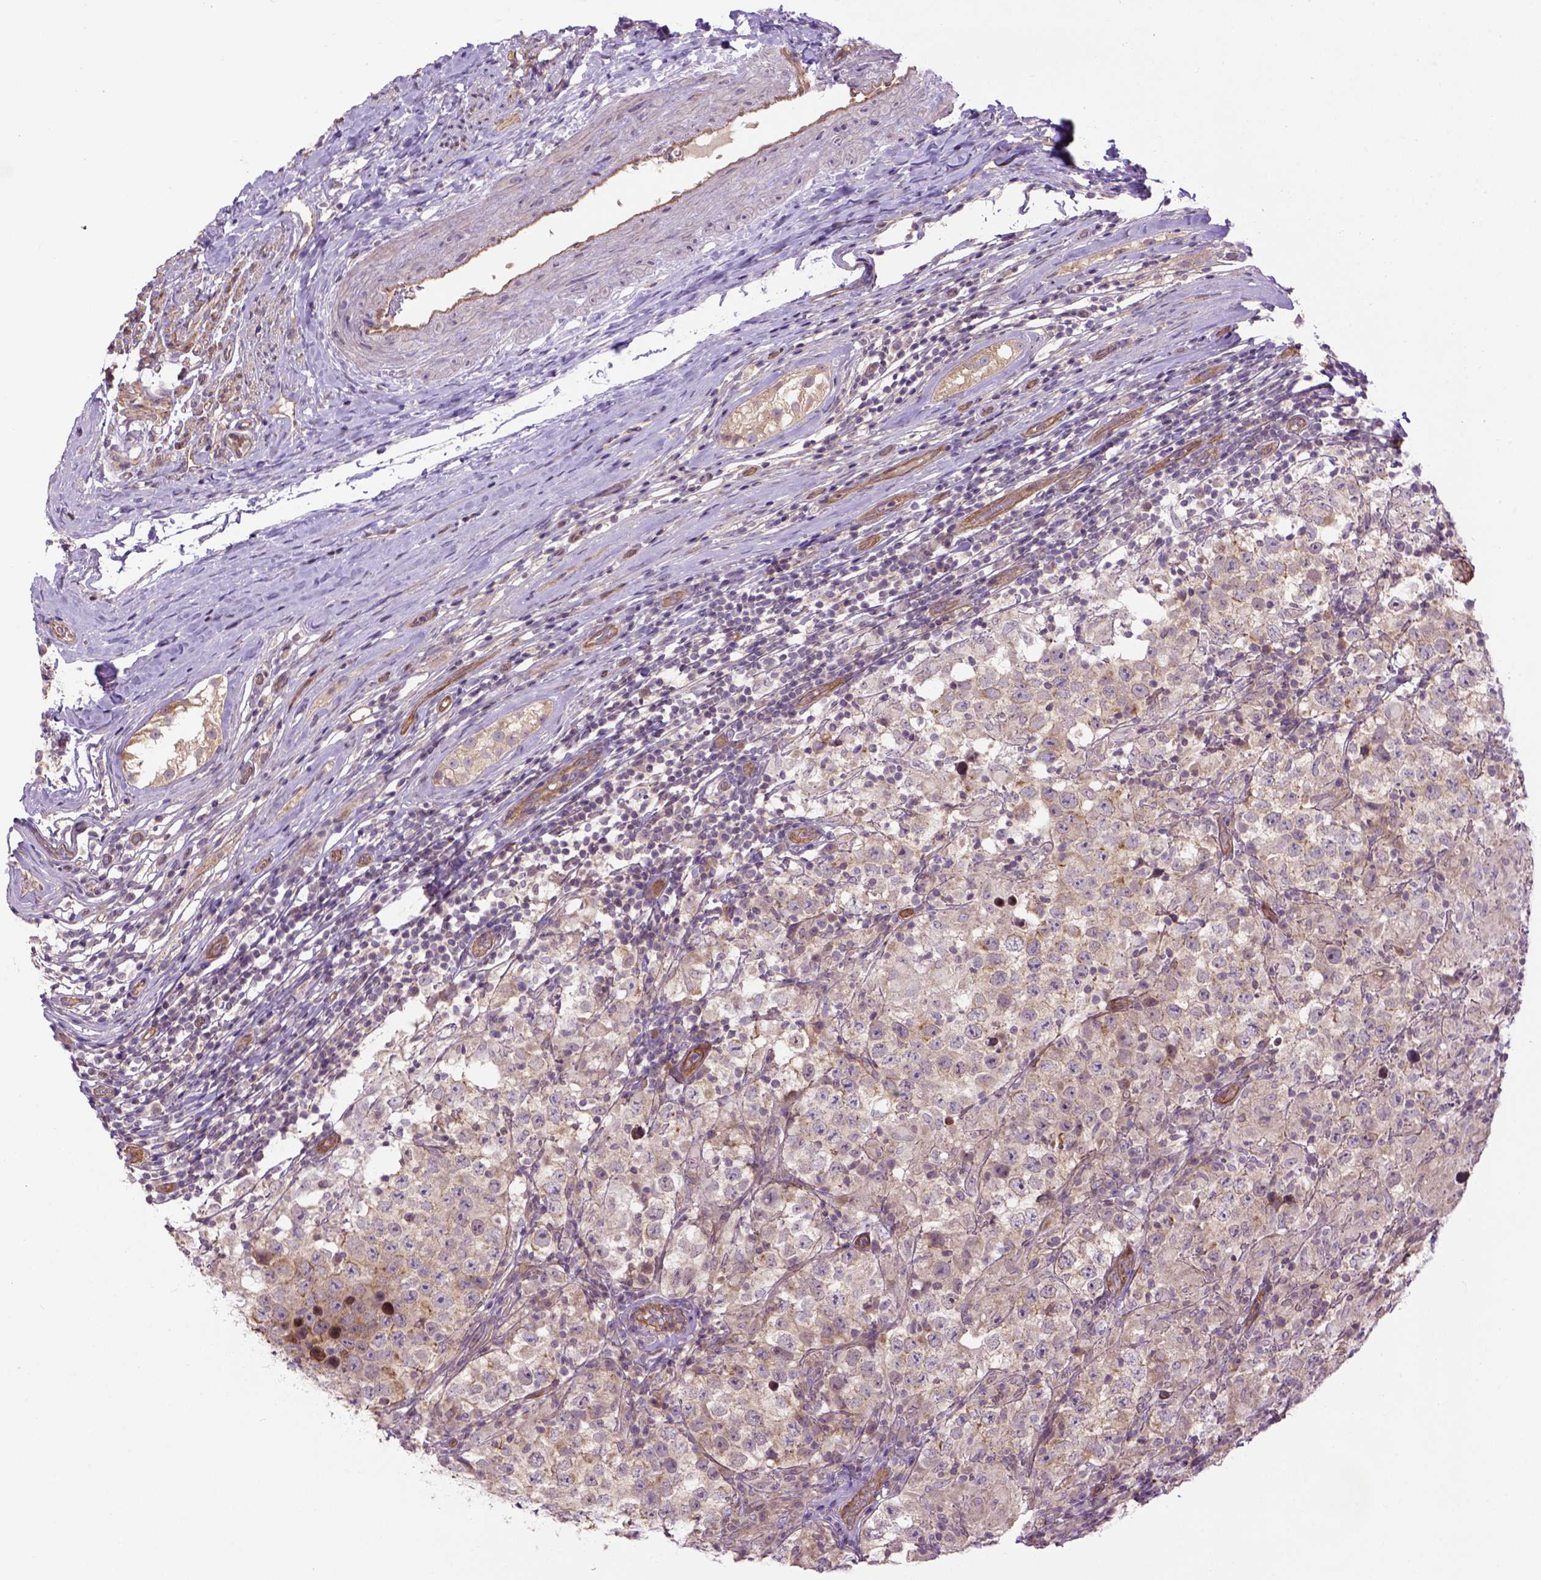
{"staining": {"intensity": "negative", "quantity": "none", "location": "none"}, "tissue": "testis cancer", "cell_type": "Tumor cells", "image_type": "cancer", "snomed": [{"axis": "morphology", "description": "Seminoma, NOS"}, {"axis": "morphology", "description": "Carcinoma, Embryonal, NOS"}, {"axis": "topography", "description": "Testis"}], "caption": "DAB immunohistochemical staining of human testis seminoma demonstrates no significant expression in tumor cells.", "gene": "CASKIN2", "patient": {"sex": "male", "age": 41}}